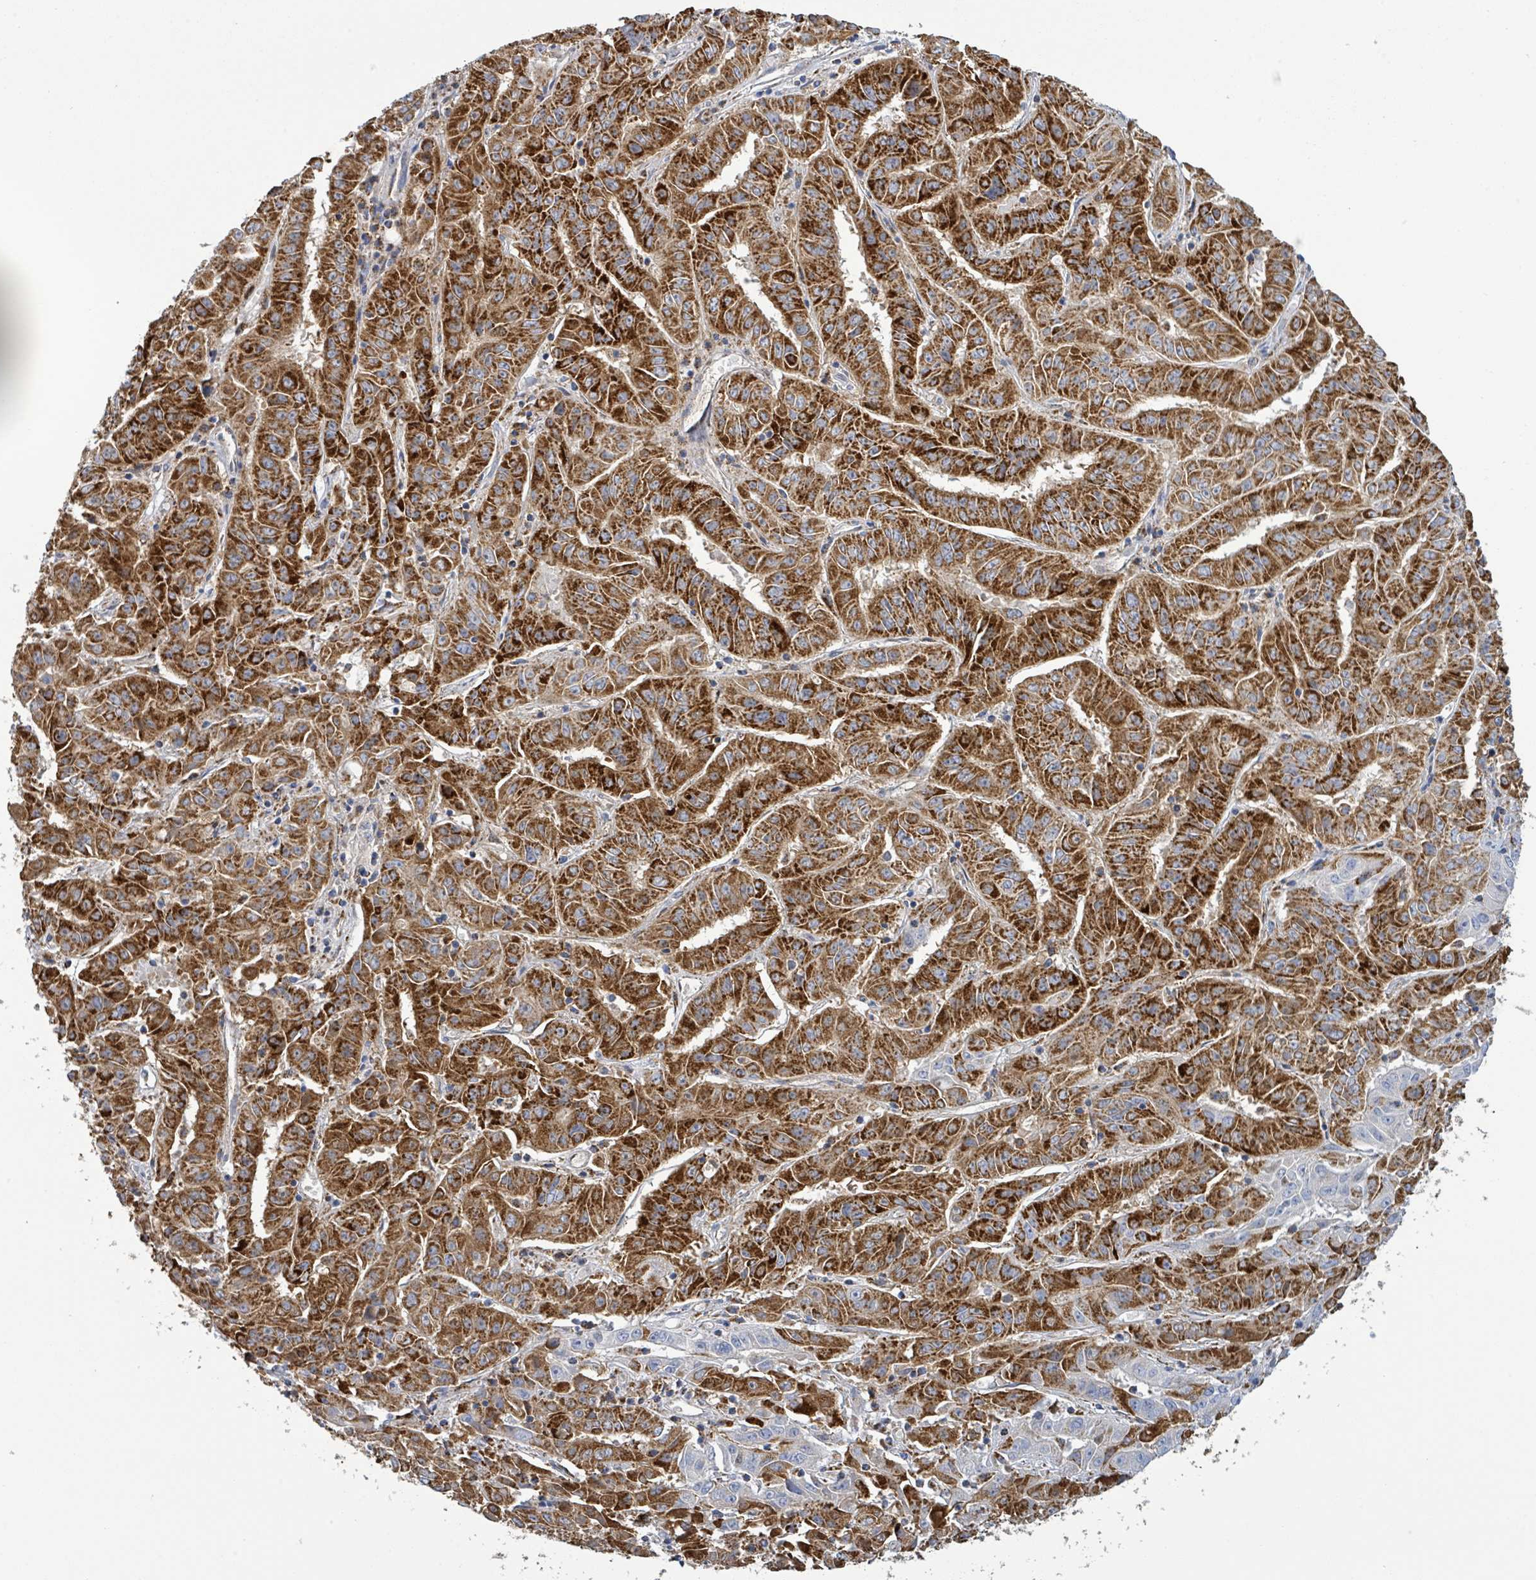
{"staining": {"intensity": "strong", "quantity": ">75%", "location": "cytoplasmic/membranous"}, "tissue": "pancreatic cancer", "cell_type": "Tumor cells", "image_type": "cancer", "snomed": [{"axis": "morphology", "description": "Adenocarcinoma, NOS"}, {"axis": "topography", "description": "Pancreas"}], "caption": "Tumor cells display high levels of strong cytoplasmic/membranous positivity in about >75% of cells in pancreatic cancer. (DAB IHC with brightfield microscopy, high magnification).", "gene": "SUCLG2", "patient": {"sex": "male", "age": 63}}